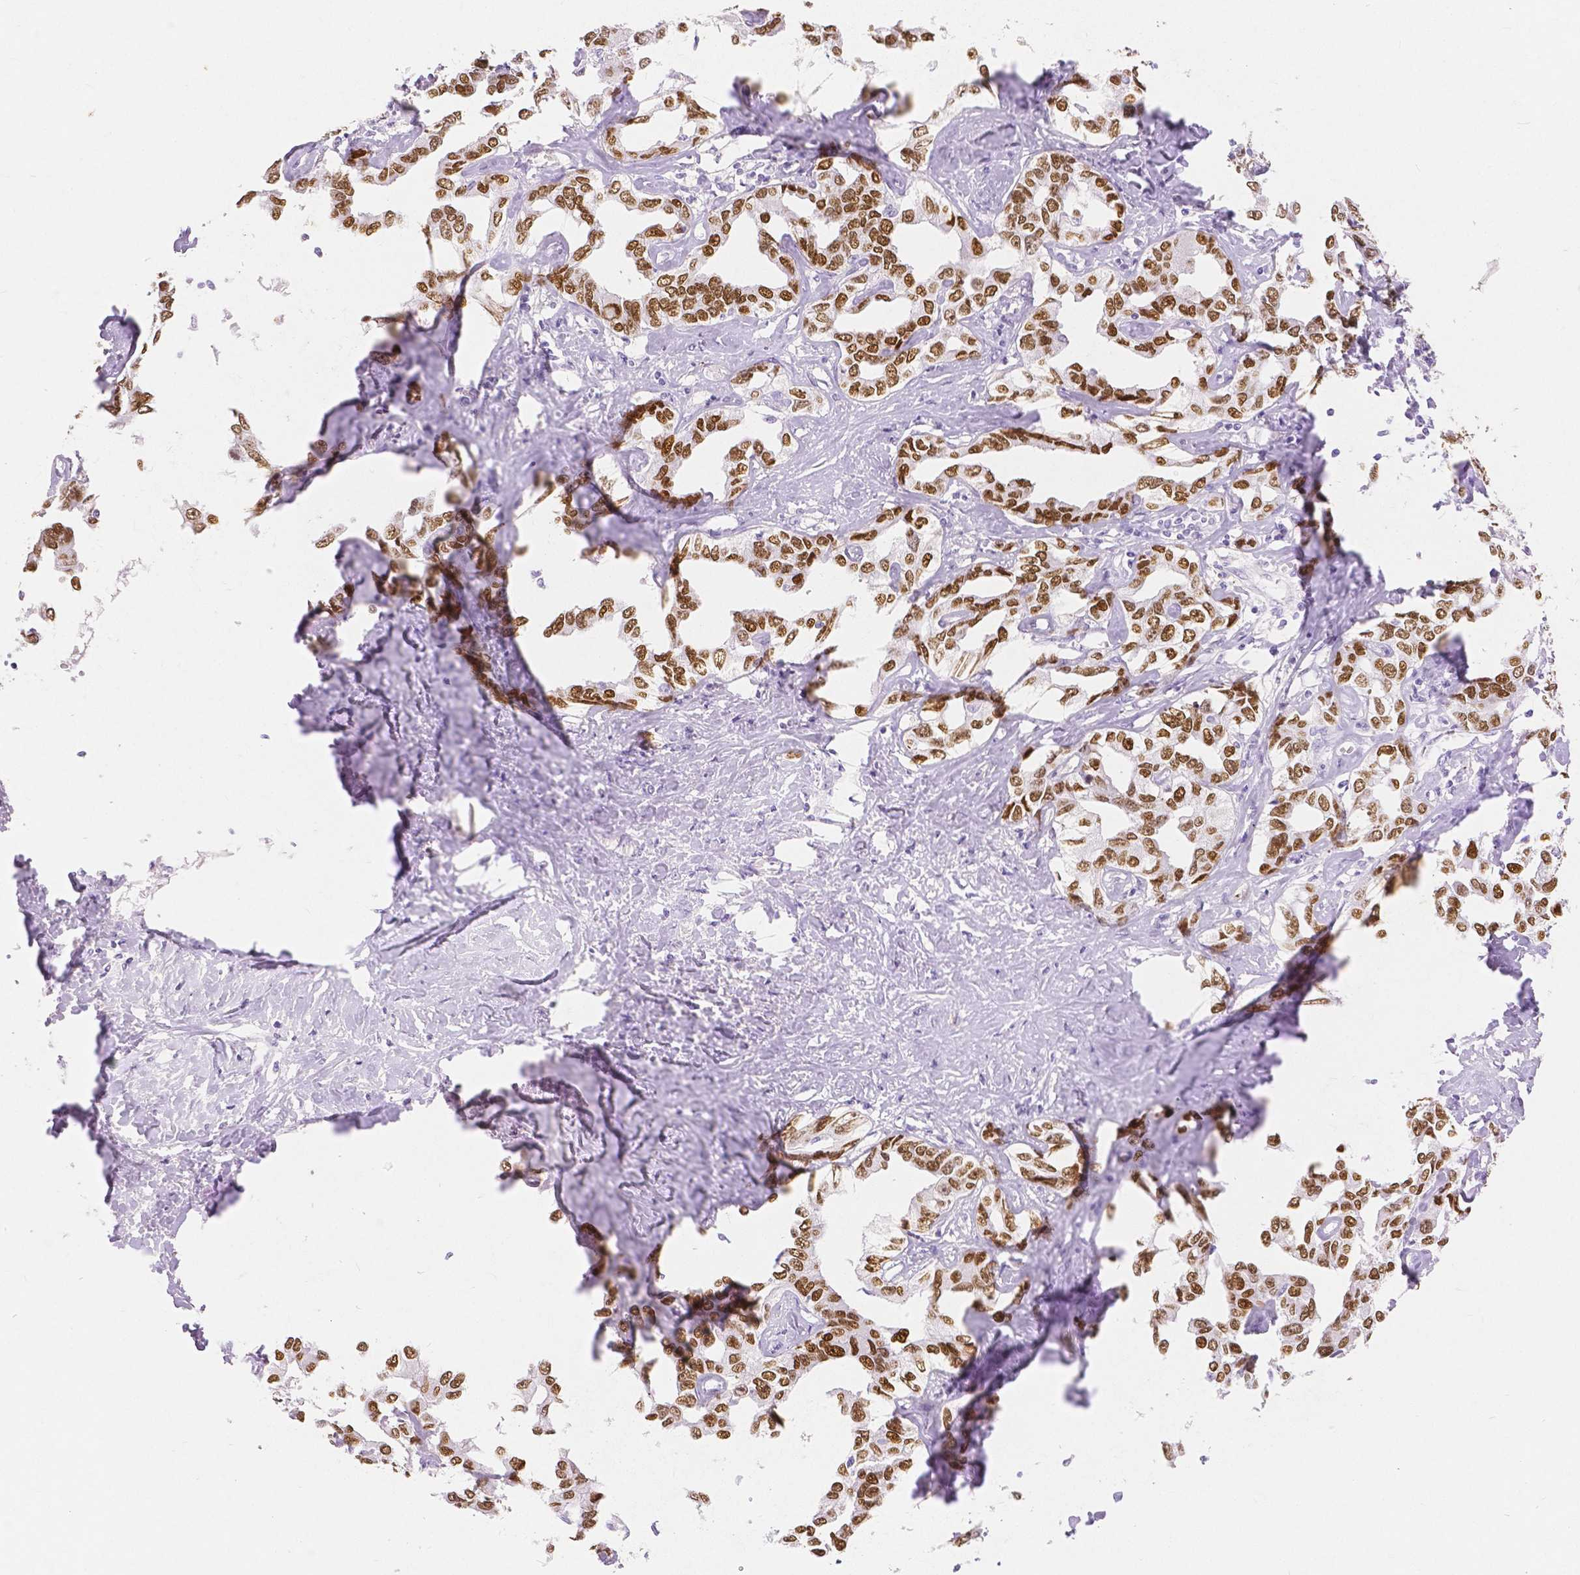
{"staining": {"intensity": "strong", "quantity": ">75%", "location": "nuclear"}, "tissue": "liver cancer", "cell_type": "Tumor cells", "image_type": "cancer", "snomed": [{"axis": "morphology", "description": "Cholangiocarcinoma"}, {"axis": "topography", "description": "Liver"}], "caption": "Immunohistochemistry (IHC) of human liver cancer shows high levels of strong nuclear positivity in approximately >75% of tumor cells.", "gene": "HNF1B", "patient": {"sex": "male", "age": 59}}